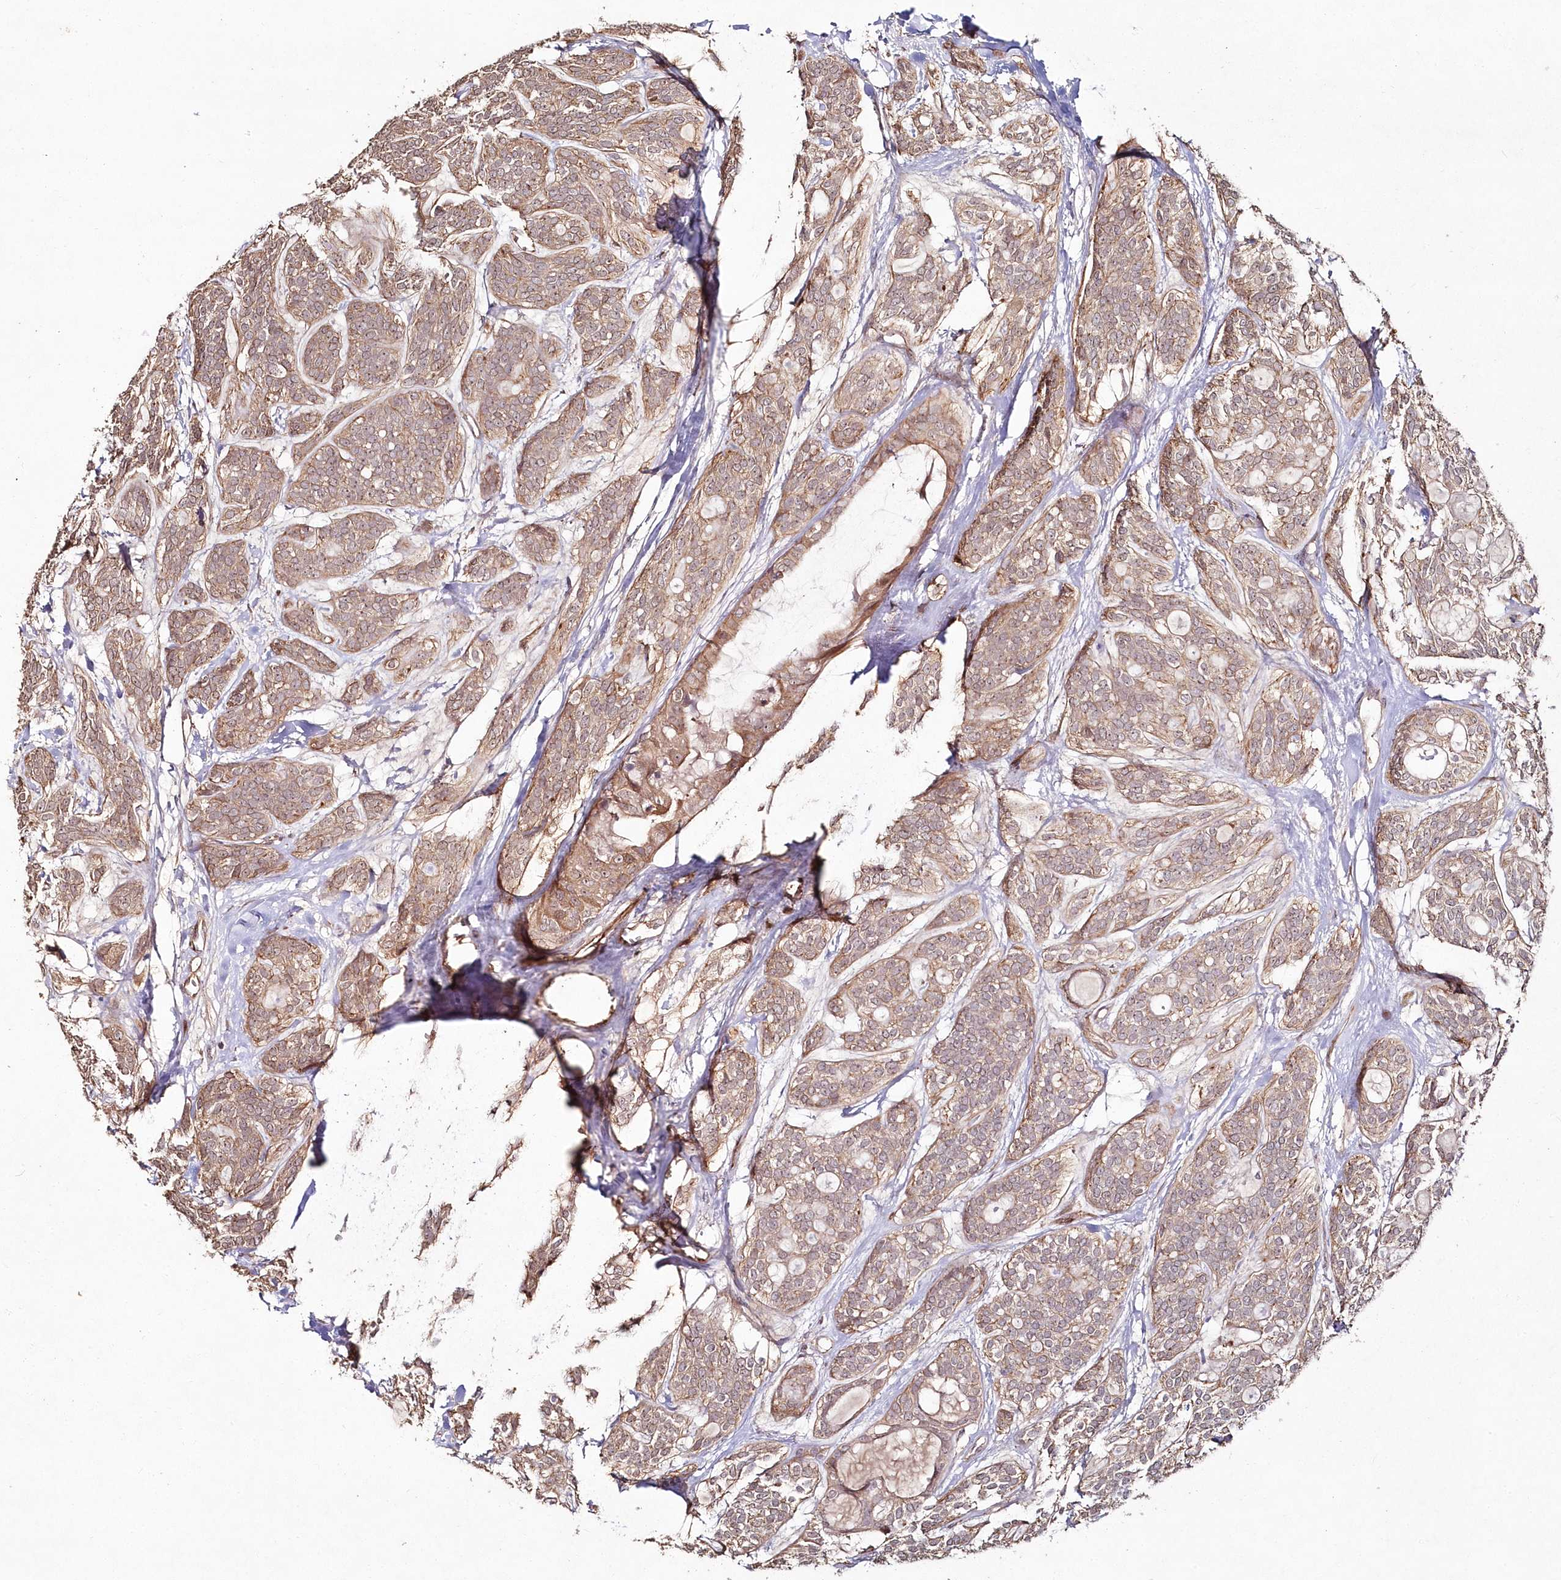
{"staining": {"intensity": "moderate", "quantity": ">75%", "location": "cytoplasmic/membranous"}, "tissue": "head and neck cancer", "cell_type": "Tumor cells", "image_type": "cancer", "snomed": [{"axis": "morphology", "description": "Adenocarcinoma, NOS"}, {"axis": "topography", "description": "Head-Neck"}], "caption": "The micrograph exhibits a brown stain indicating the presence of a protein in the cytoplasmic/membranous of tumor cells in head and neck cancer (adenocarcinoma). The protein is stained brown, and the nuclei are stained in blue (DAB IHC with brightfield microscopy, high magnification).", "gene": "HYCC2", "patient": {"sex": "male", "age": 66}}